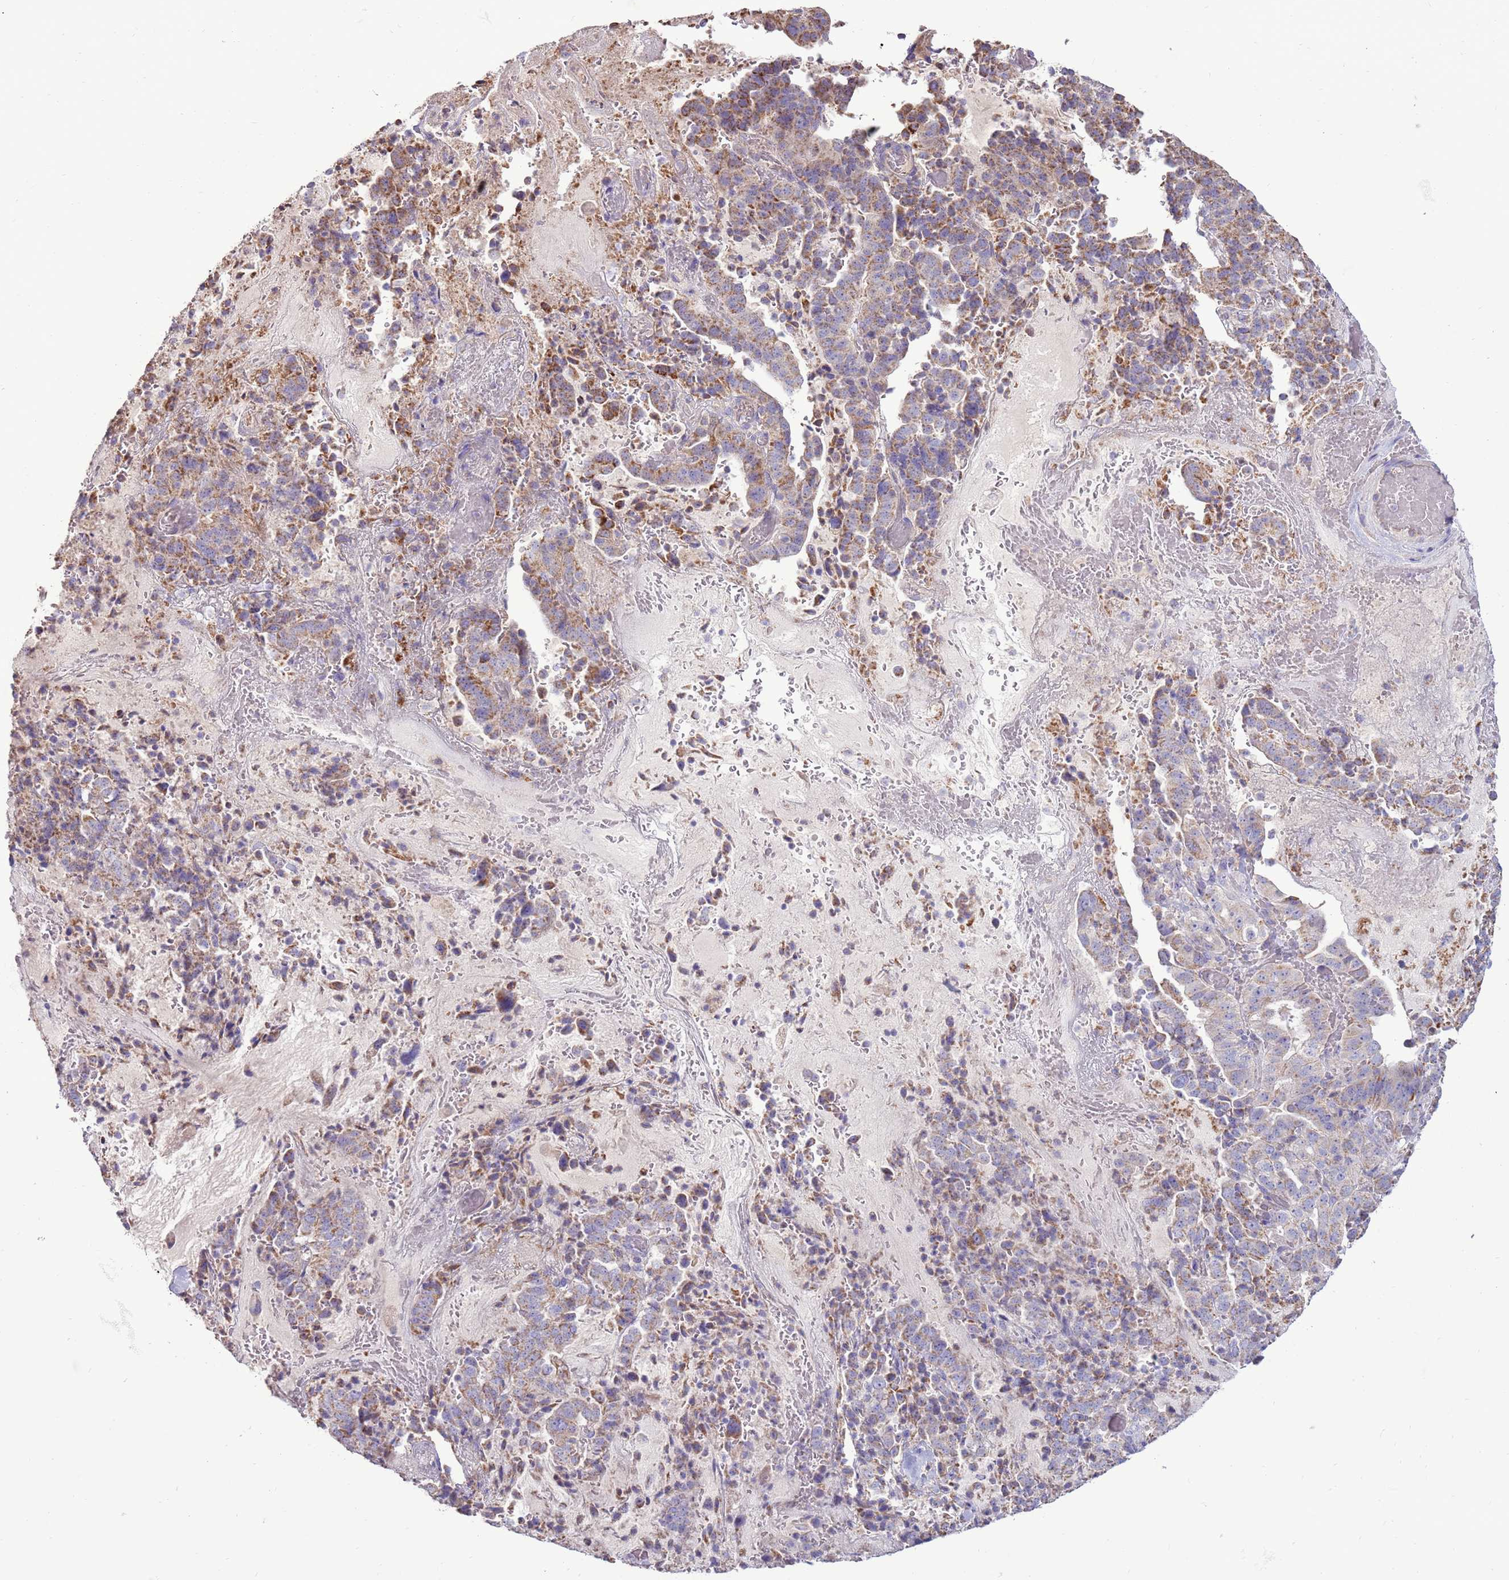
{"staining": {"intensity": "moderate", "quantity": "<25%", "location": "cytoplasmic/membranous"}, "tissue": "stomach cancer", "cell_type": "Tumor cells", "image_type": "cancer", "snomed": [{"axis": "morphology", "description": "Adenocarcinoma, NOS"}, {"axis": "topography", "description": "Stomach"}], "caption": "A brown stain highlights moderate cytoplasmic/membranous expression of a protein in human stomach cancer tumor cells.", "gene": "TRAPPC4", "patient": {"sex": "male", "age": 48}}